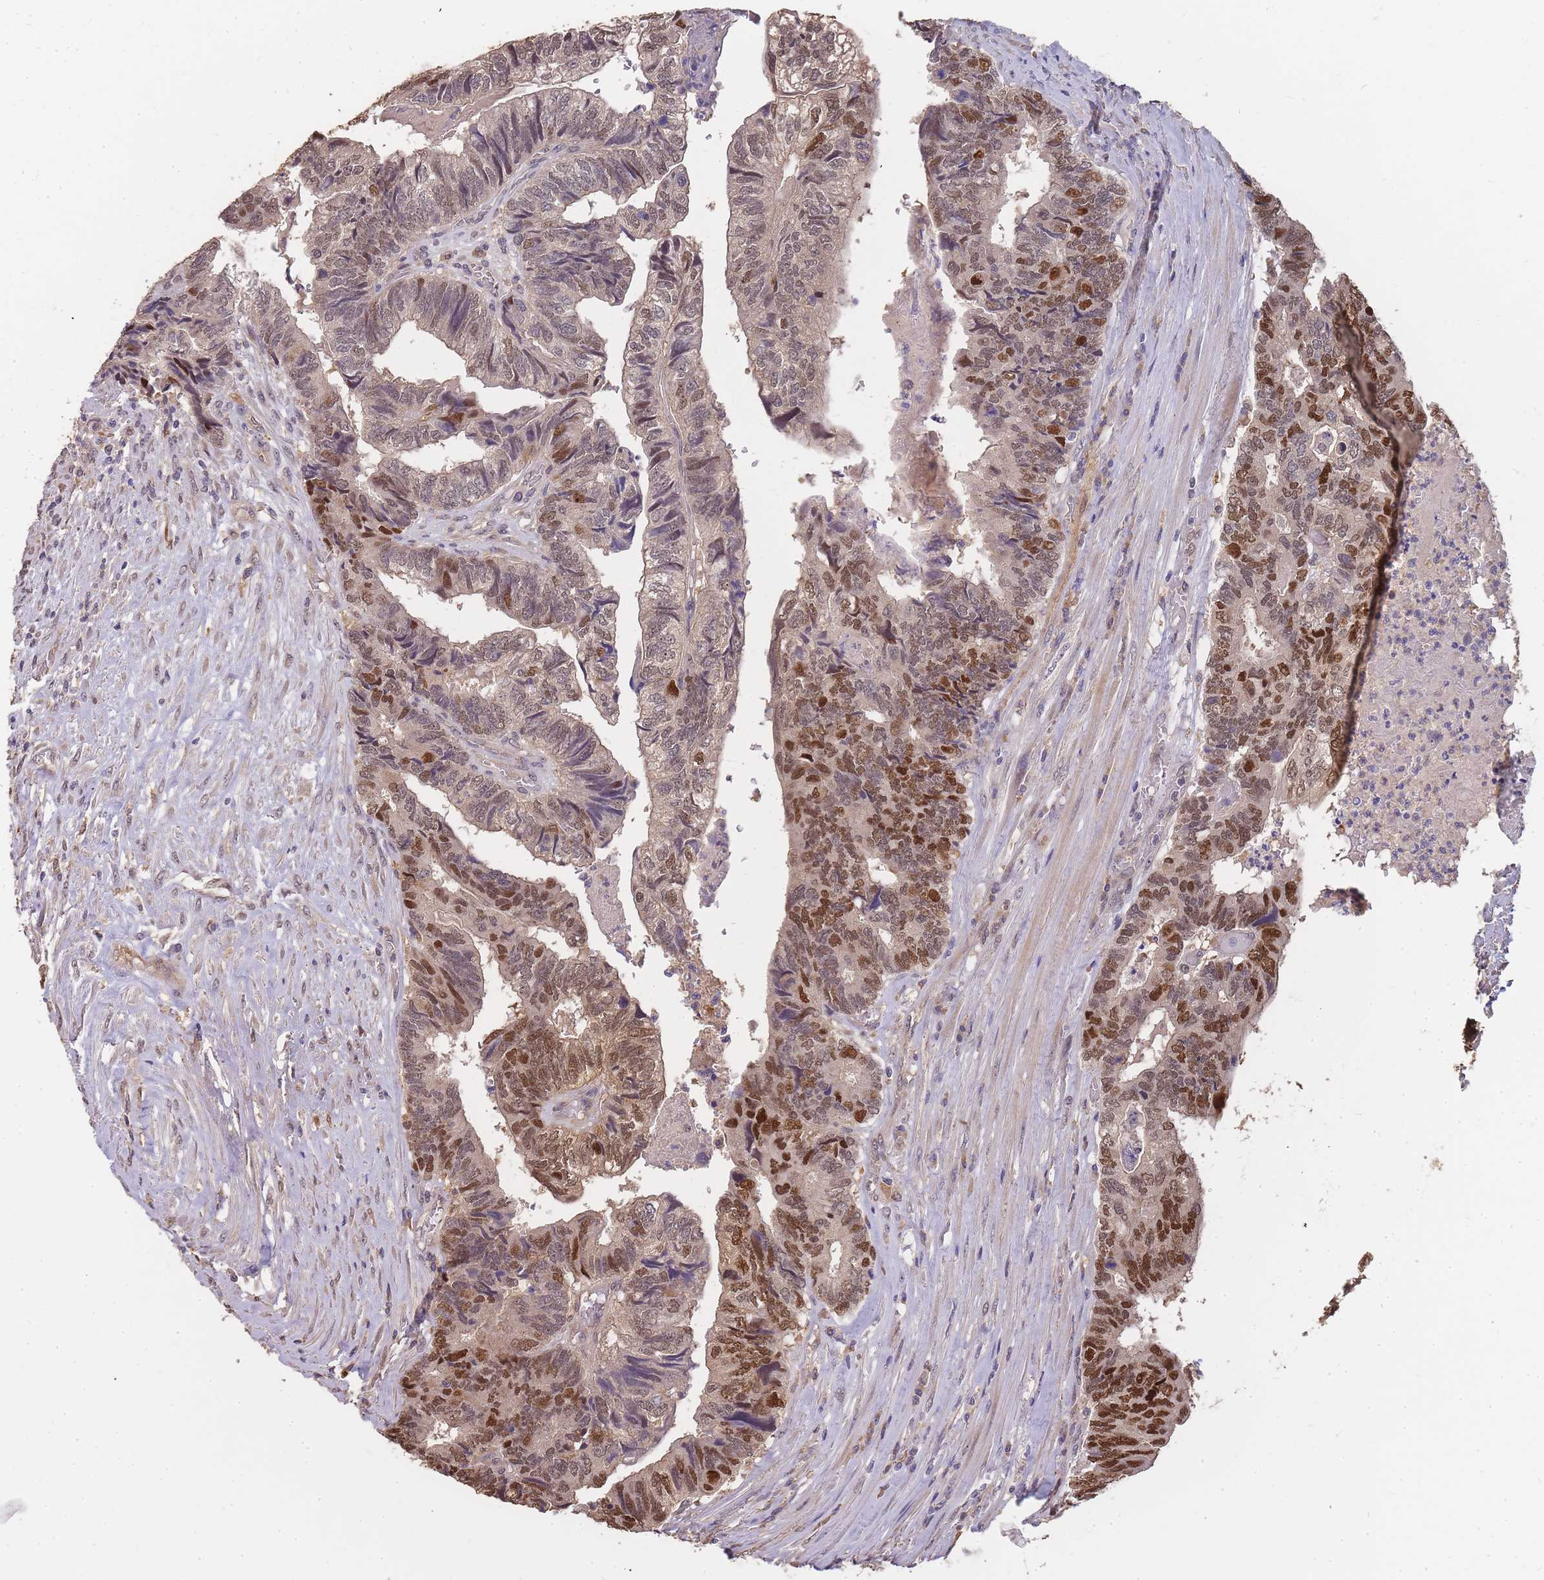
{"staining": {"intensity": "moderate", "quantity": "25%-75%", "location": "nuclear"}, "tissue": "colorectal cancer", "cell_type": "Tumor cells", "image_type": "cancer", "snomed": [{"axis": "morphology", "description": "Adenocarcinoma, NOS"}, {"axis": "topography", "description": "Colon"}], "caption": "The image exhibits staining of colorectal adenocarcinoma, revealing moderate nuclear protein expression (brown color) within tumor cells. (IHC, brightfield microscopy, high magnification).", "gene": "CDKN2AIPNL", "patient": {"sex": "female", "age": 67}}